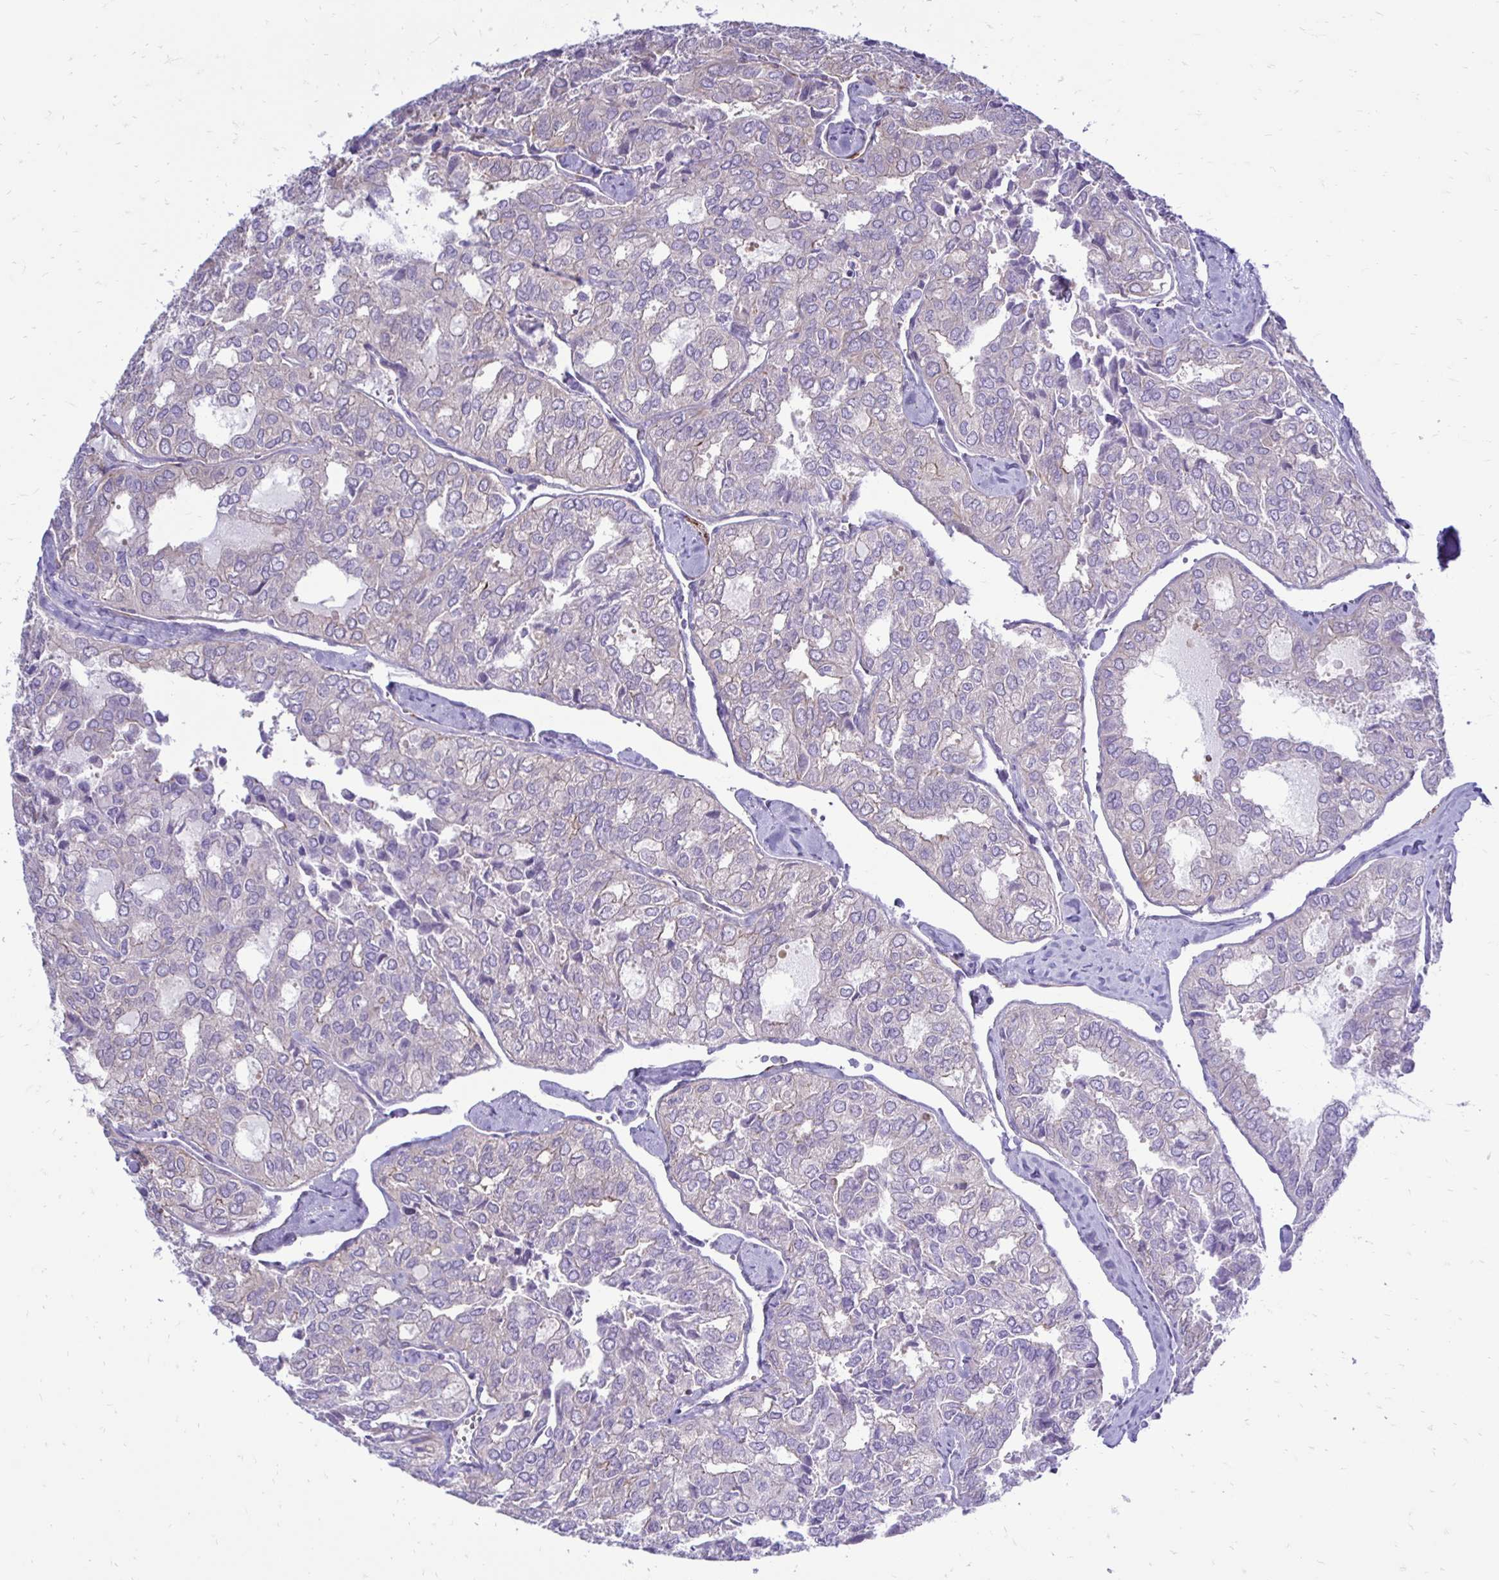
{"staining": {"intensity": "negative", "quantity": "none", "location": "none"}, "tissue": "thyroid cancer", "cell_type": "Tumor cells", "image_type": "cancer", "snomed": [{"axis": "morphology", "description": "Follicular adenoma carcinoma, NOS"}, {"axis": "topography", "description": "Thyroid gland"}], "caption": "A high-resolution image shows immunohistochemistry staining of thyroid follicular adenoma carcinoma, which shows no significant expression in tumor cells. (Brightfield microscopy of DAB IHC at high magnification).", "gene": "CTPS1", "patient": {"sex": "male", "age": 75}}